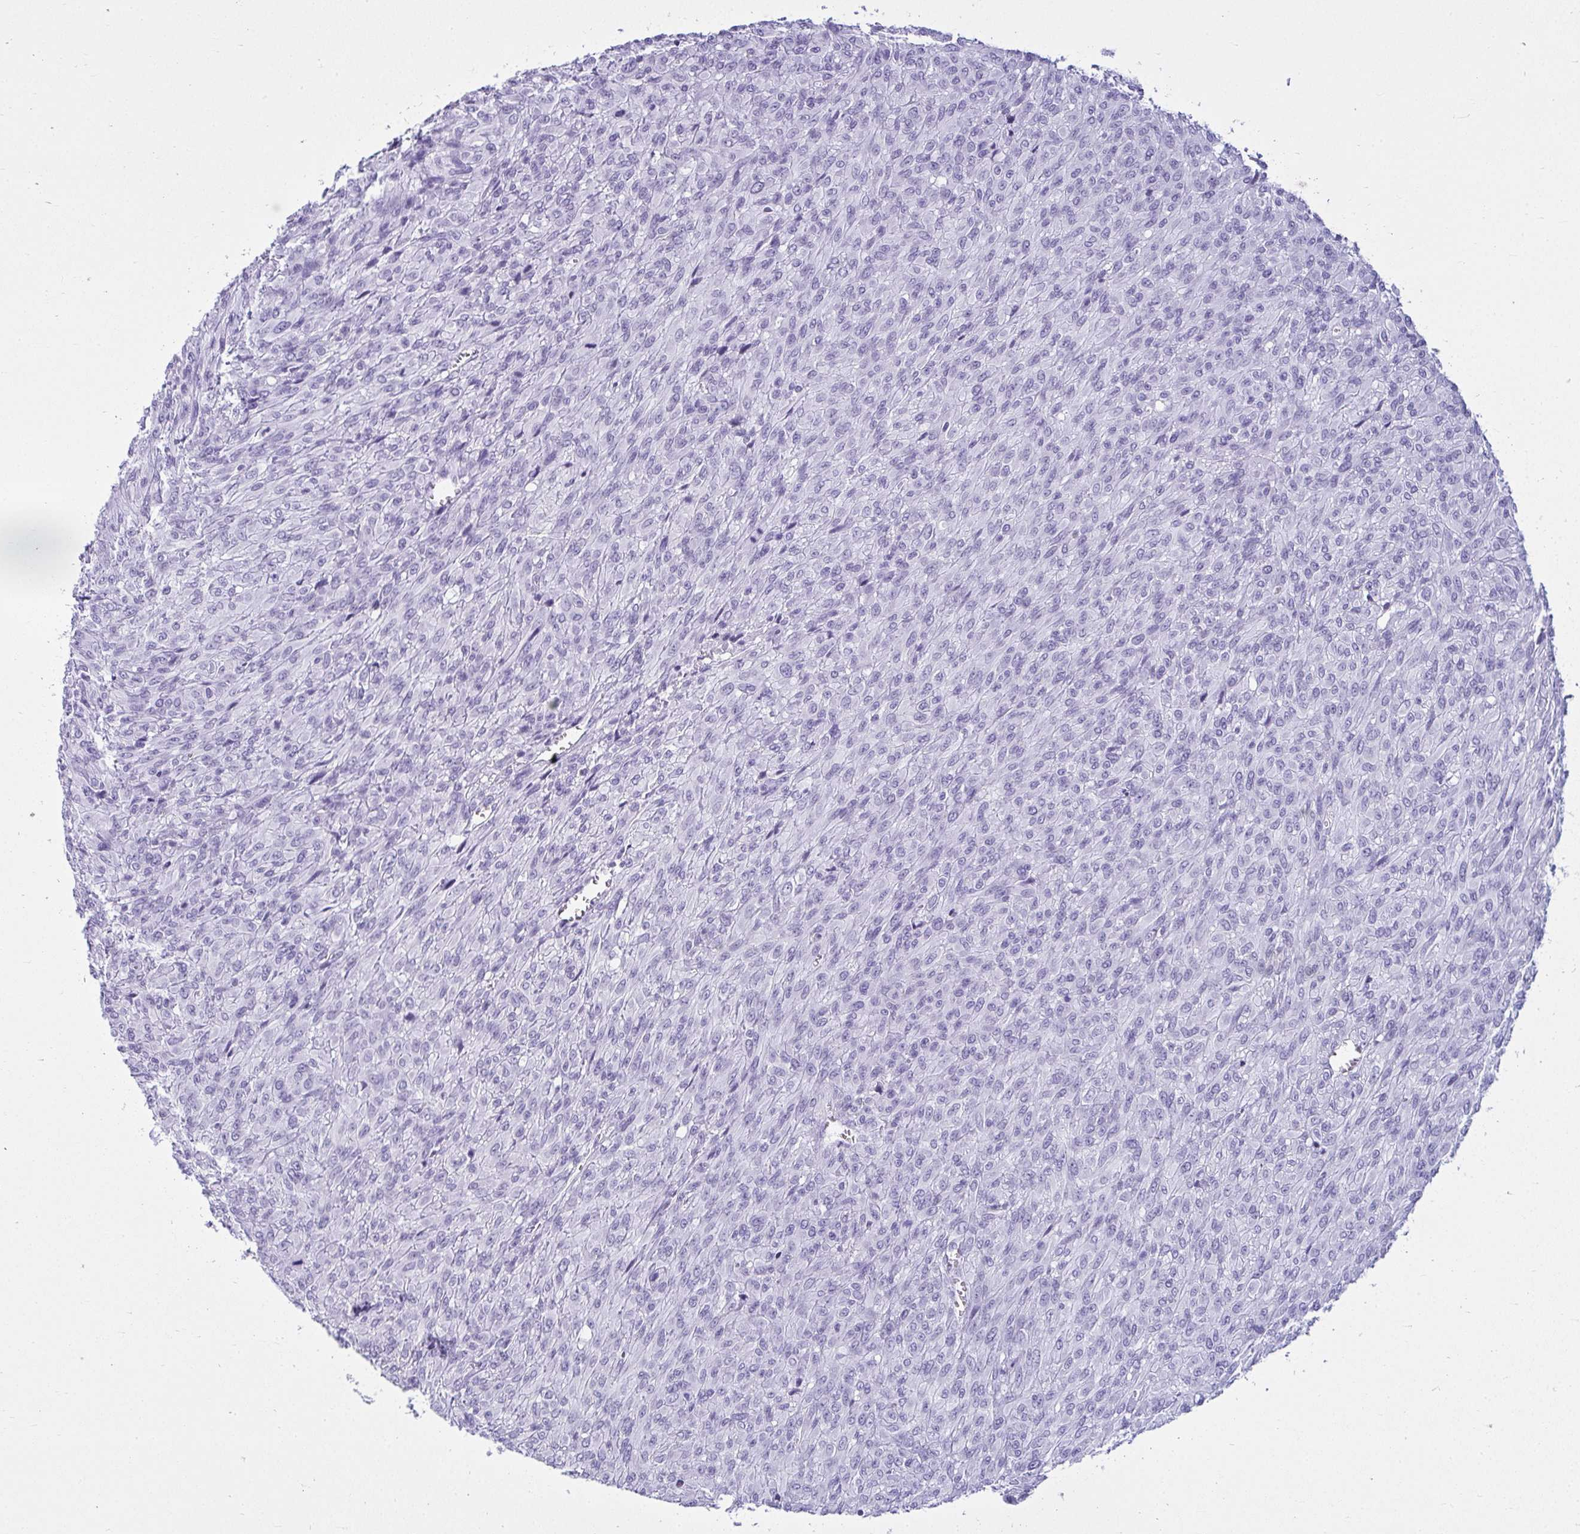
{"staining": {"intensity": "negative", "quantity": "none", "location": "none"}, "tissue": "renal cancer", "cell_type": "Tumor cells", "image_type": "cancer", "snomed": [{"axis": "morphology", "description": "Adenocarcinoma, NOS"}, {"axis": "topography", "description": "Kidney"}], "caption": "Immunohistochemistry (IHC) histopathology image of neoplastic tissue: human adenocarcinoma (renal) stained with DAB displays no significant protein staining in tumor cells. (DAB (3,3'-diaminobenzidine) immunohistochemistry (IHC), high magnification).", "gene": "CLGN", "patient": {"sex": "male", "age": 58}}